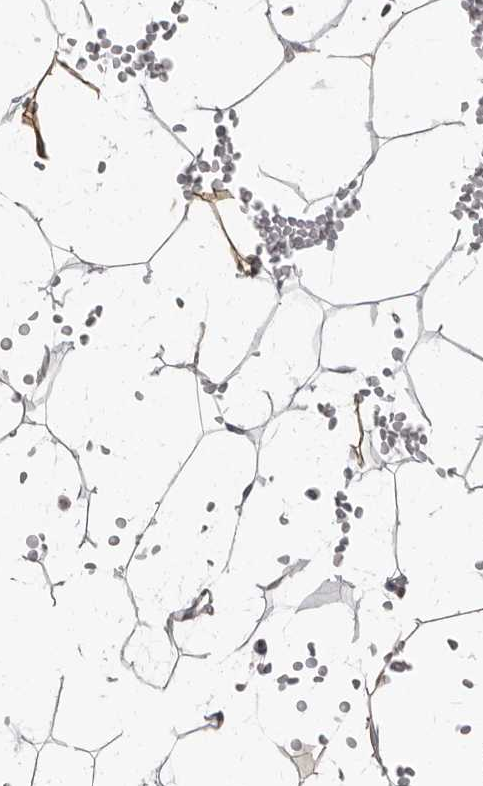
{"staining": {"intensity": "negative", "quantity": "none", "location": "none"}, "tissue": "adipose tissue", "cell_type": "Adipocytes", "image_type": "normal", "snomed": [{"axis": "morphology", "description": "Normal tissue, NOS"}, {"axis": "topography", "description": "Breast"}], "caption": "The photomicrograph reveals no staining of adipocytes in unremarkable adipose tissue.", "gene": "CA6", "patient": {"sex": "female", "age": 23}}